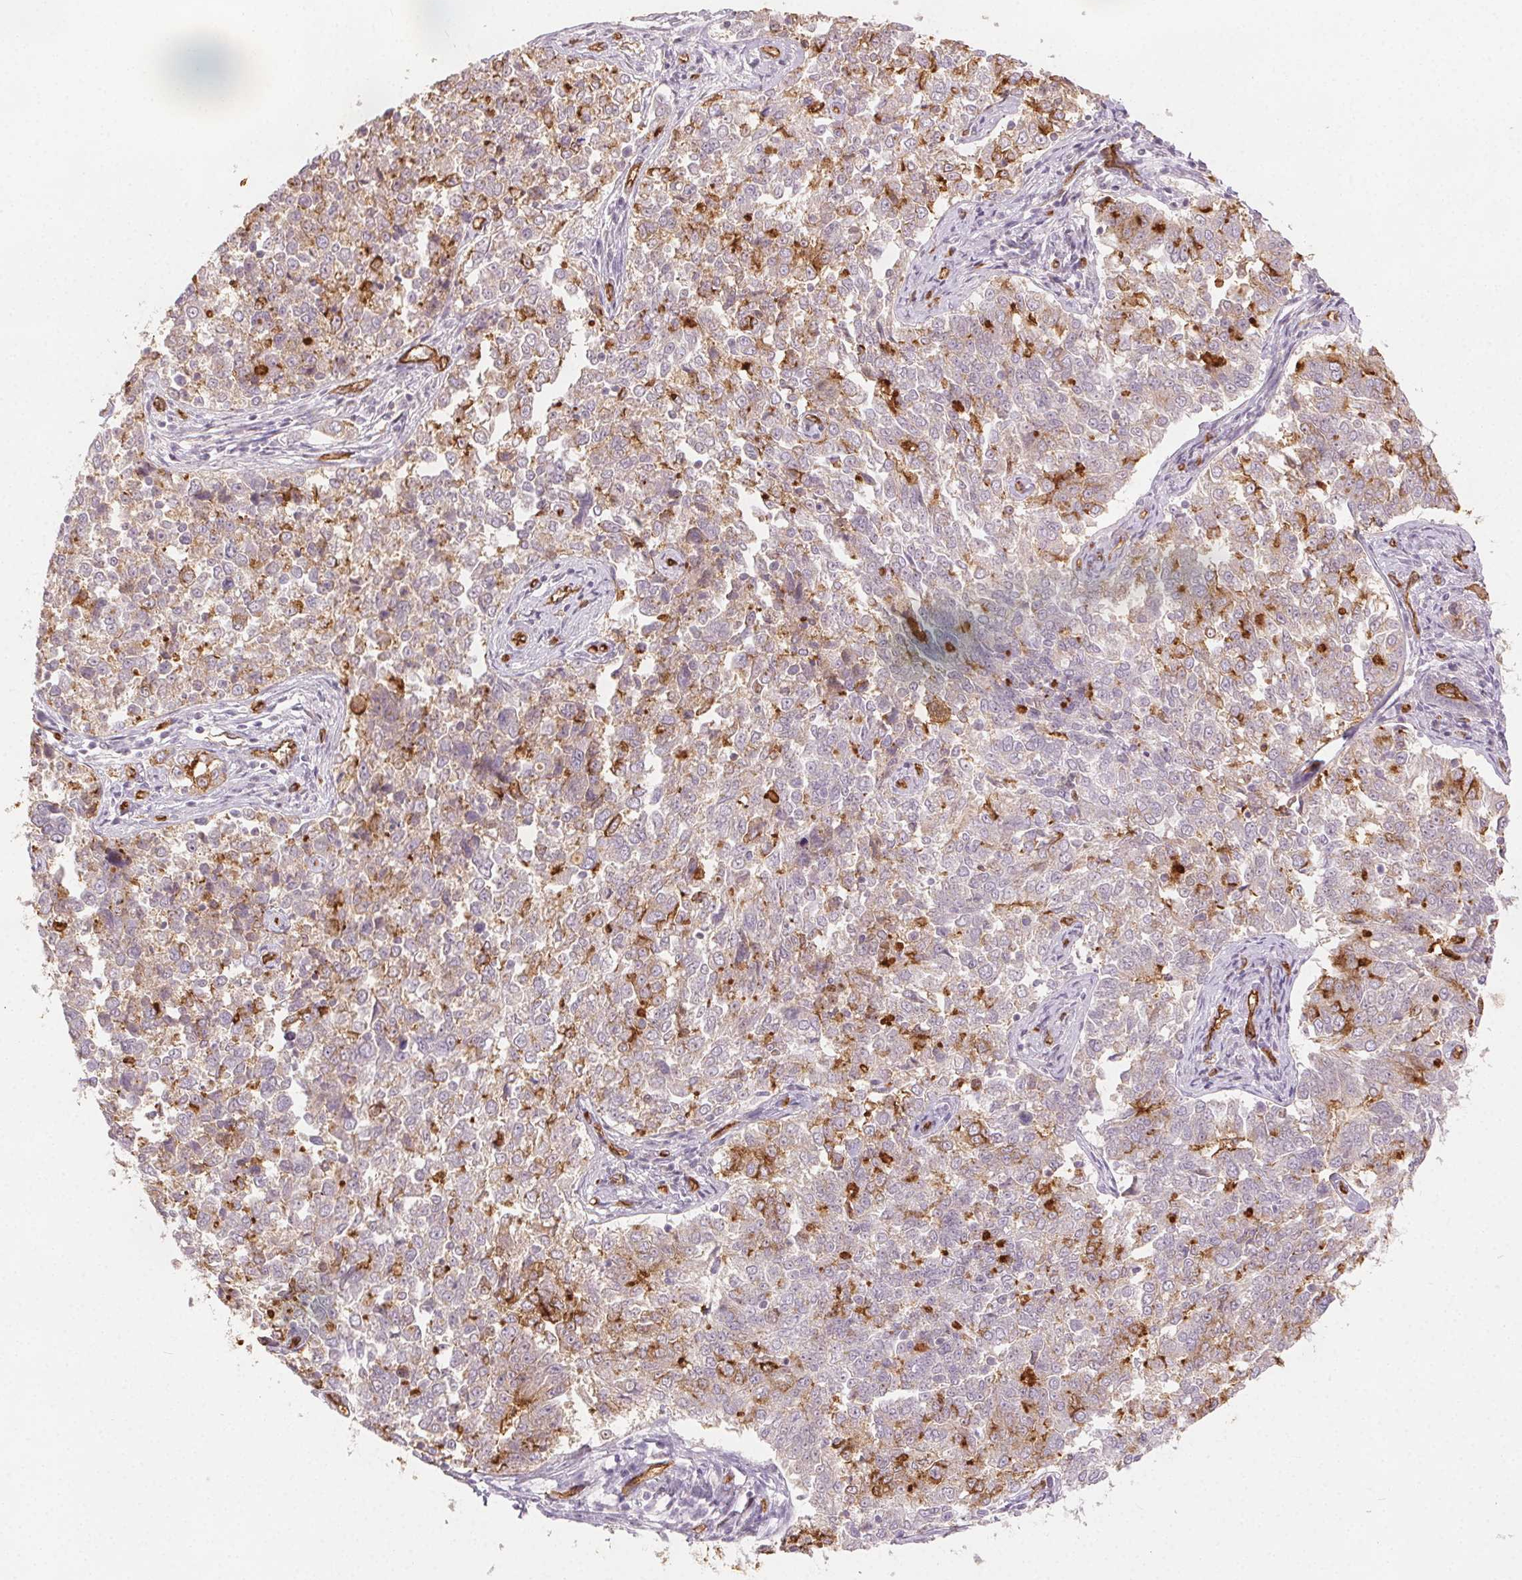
{"staining": {"intensity": "strong", "quantity": "<25%", "location": "cytoplasmic/membranous"}, "tissue": "endometrial cancer", "cell_type": "Tumor cells", "image_type": "cancer", "snomed": [{"axis": "morphology", "description": "Adenocarcinoma, NOS"}, {"axis": "topography", "description": "Endometrium"}], "caption": "About <25% of tumor cells in human adenocarcinoma (endometrial) exhibit strong cytoplasmic/membranous protein expression as visualized by brown immunohistochemical staining.", "gene": "PODXL", "patient": {"sex": "female", "age": 43}}